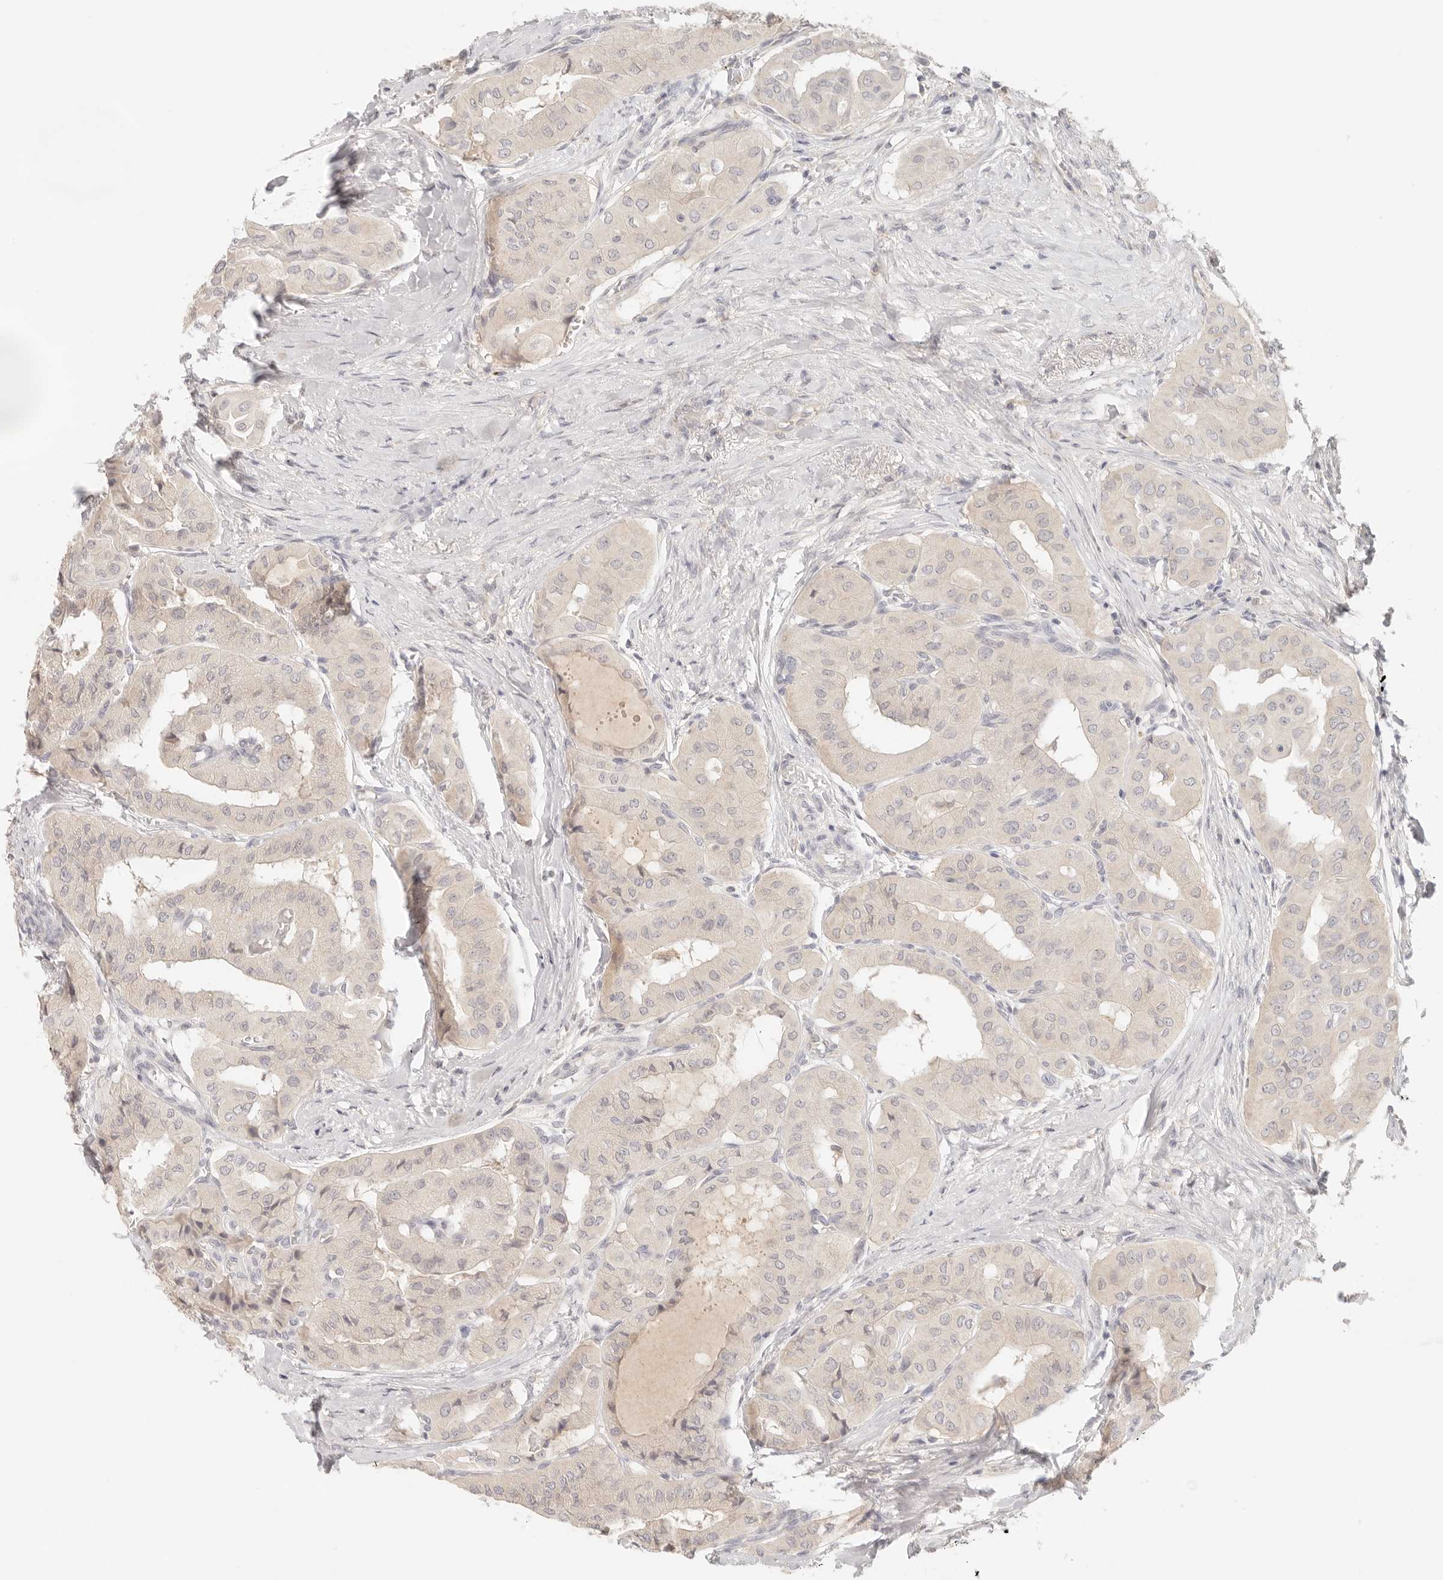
{"staining": {"intensity": "negative", "quantity": "none", "location": "none"}, "tissue": "thyroid cancer", "cell_type": "Tumor cells", "image_type": "cancer", "snomed": [{"axis": "morphology", "description": "Papillary adenocarcinoma, NOS"}, {"axis": "topography", "description": "Thyroid gland"}], "caption": "Tumor cells show no significant protein staining in thyroid cancer.", "gene": "SPHK1", "patient": {"sex": "female", "age": 59}}